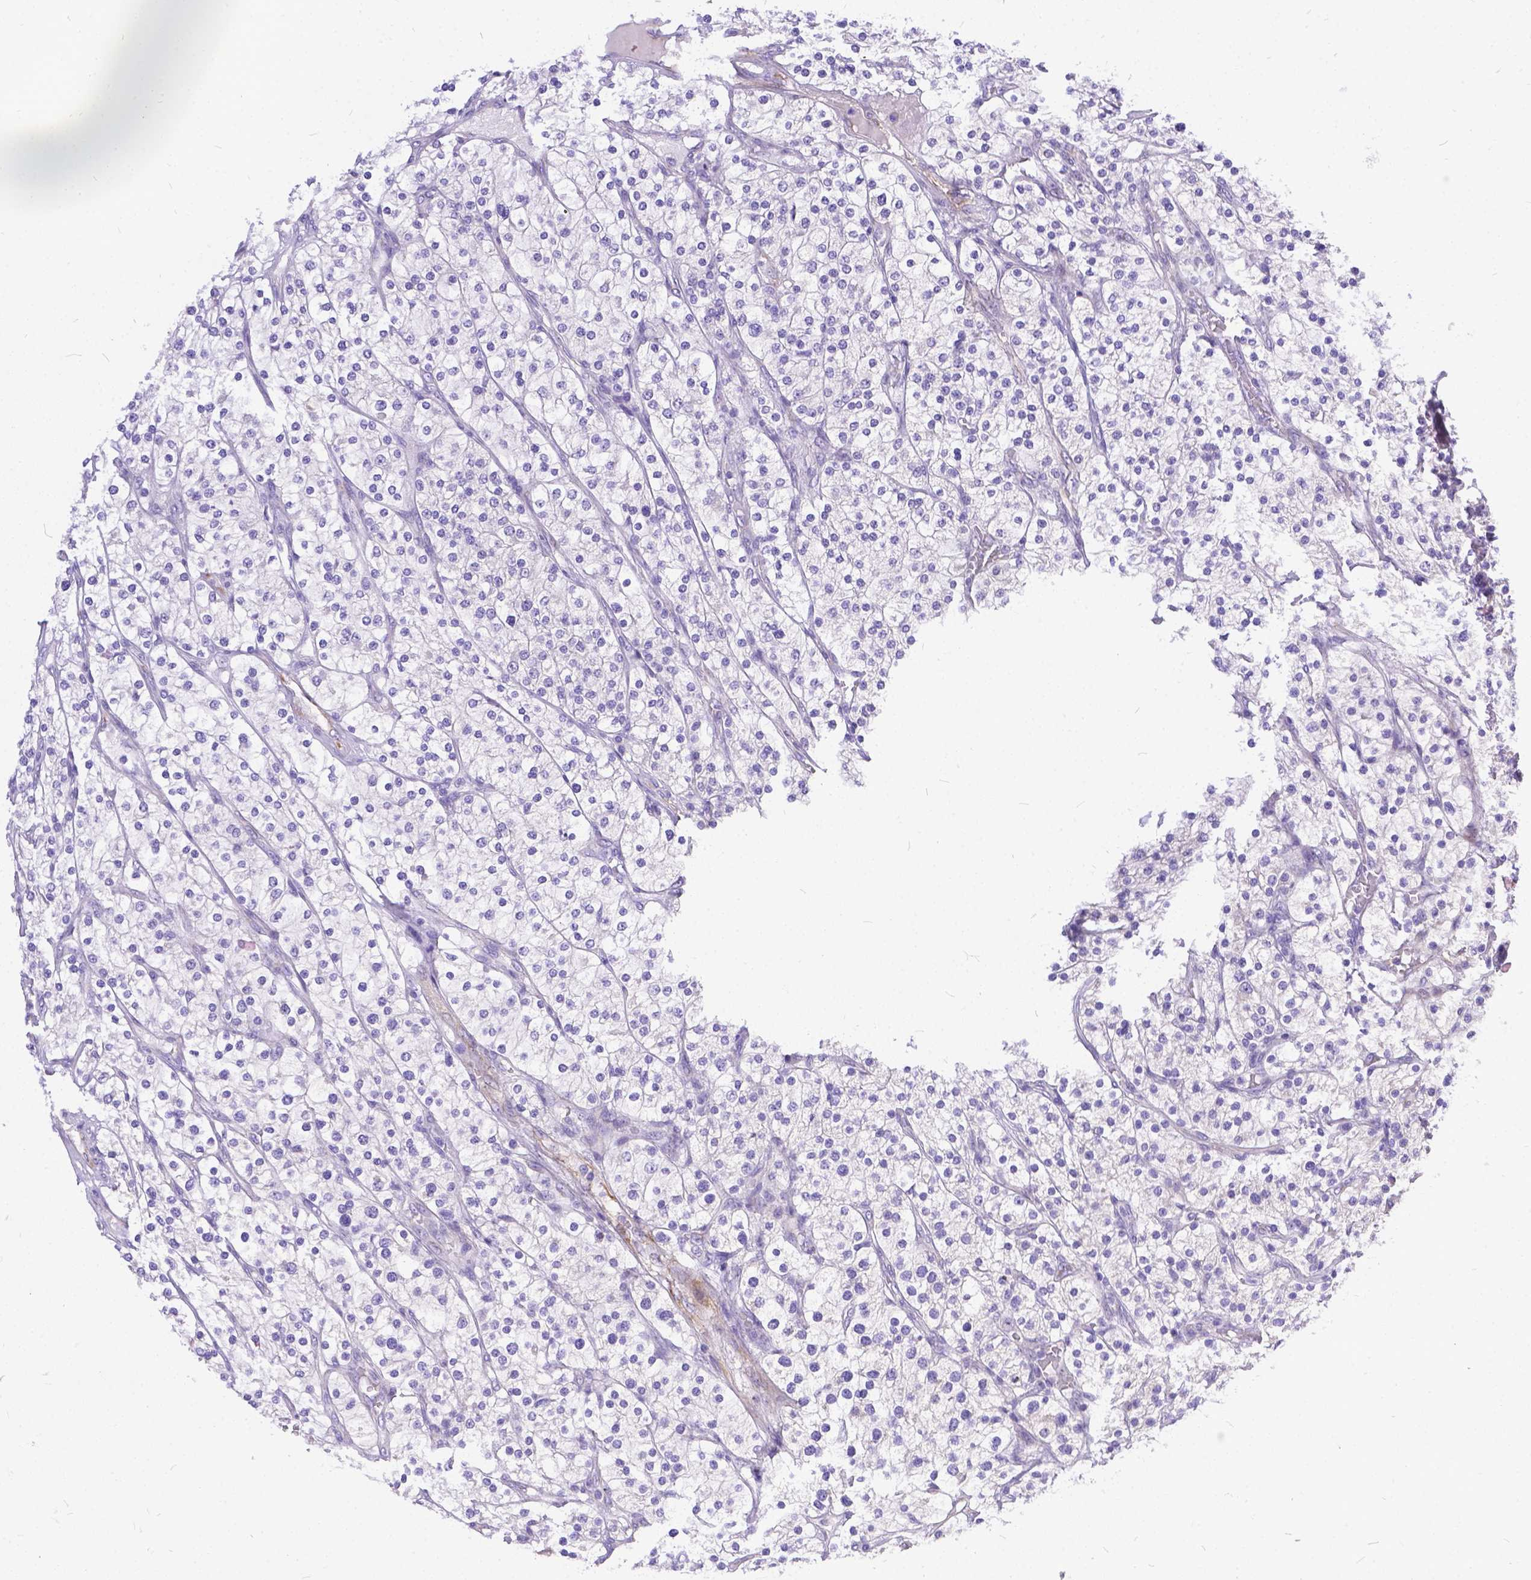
{"staining": {"intensity": "negative", "quantity": "none", "location": "none"}, "tissue": "renal cancer", "cell_type": "Tumor cells", "image_type": "cancer", "snomed": [{"axis": "morphology", "description": "Adenocarcinoma, NOS"}, {"axis": "topography", "description": "Kidney"}], "caption": "There is no significant staining in tumor cells of renal cancer.", "gene": "DLEC1", "patient": {"sex": "male", "age": 80}}